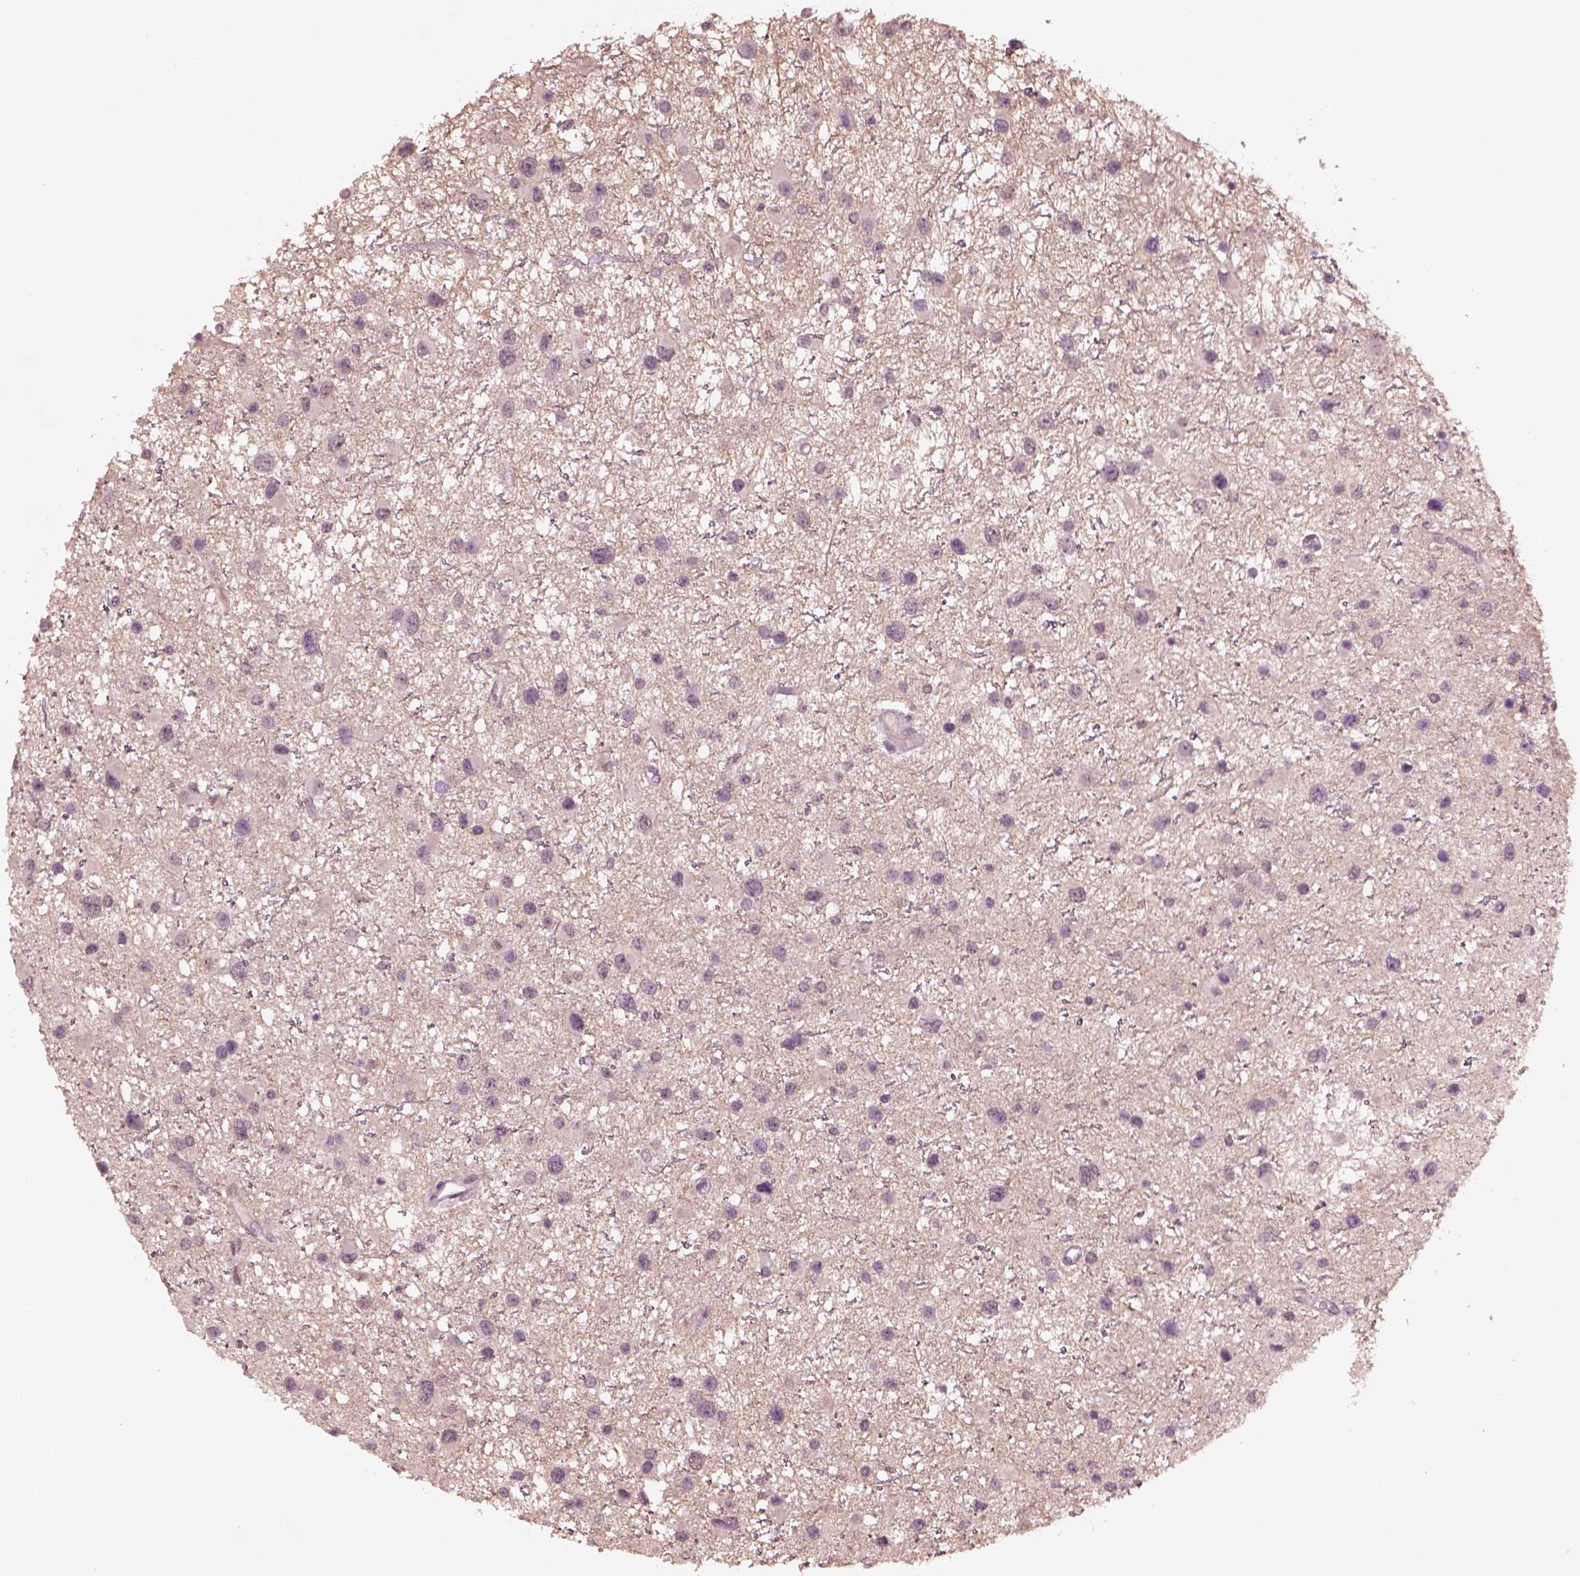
{"staining": {"intensity": "negative", "quantity": "none", "location": "none"}, "tissue": "glioma", "cell_type": "Tumor cells", "image_type": "cancer", "snomed": [{"axis": "morphology", "description": "Glioma, malignant, Low grade"}, {"axis": "topography", "description": "Brain"}], "caption": "DAB (3,3'-diaminobenzidine) immunohistochemical staining of glioma displays no significant positivity in tumor cells.", "gene": "KRT79", "patient": {"sex": "female", "age": 32}}